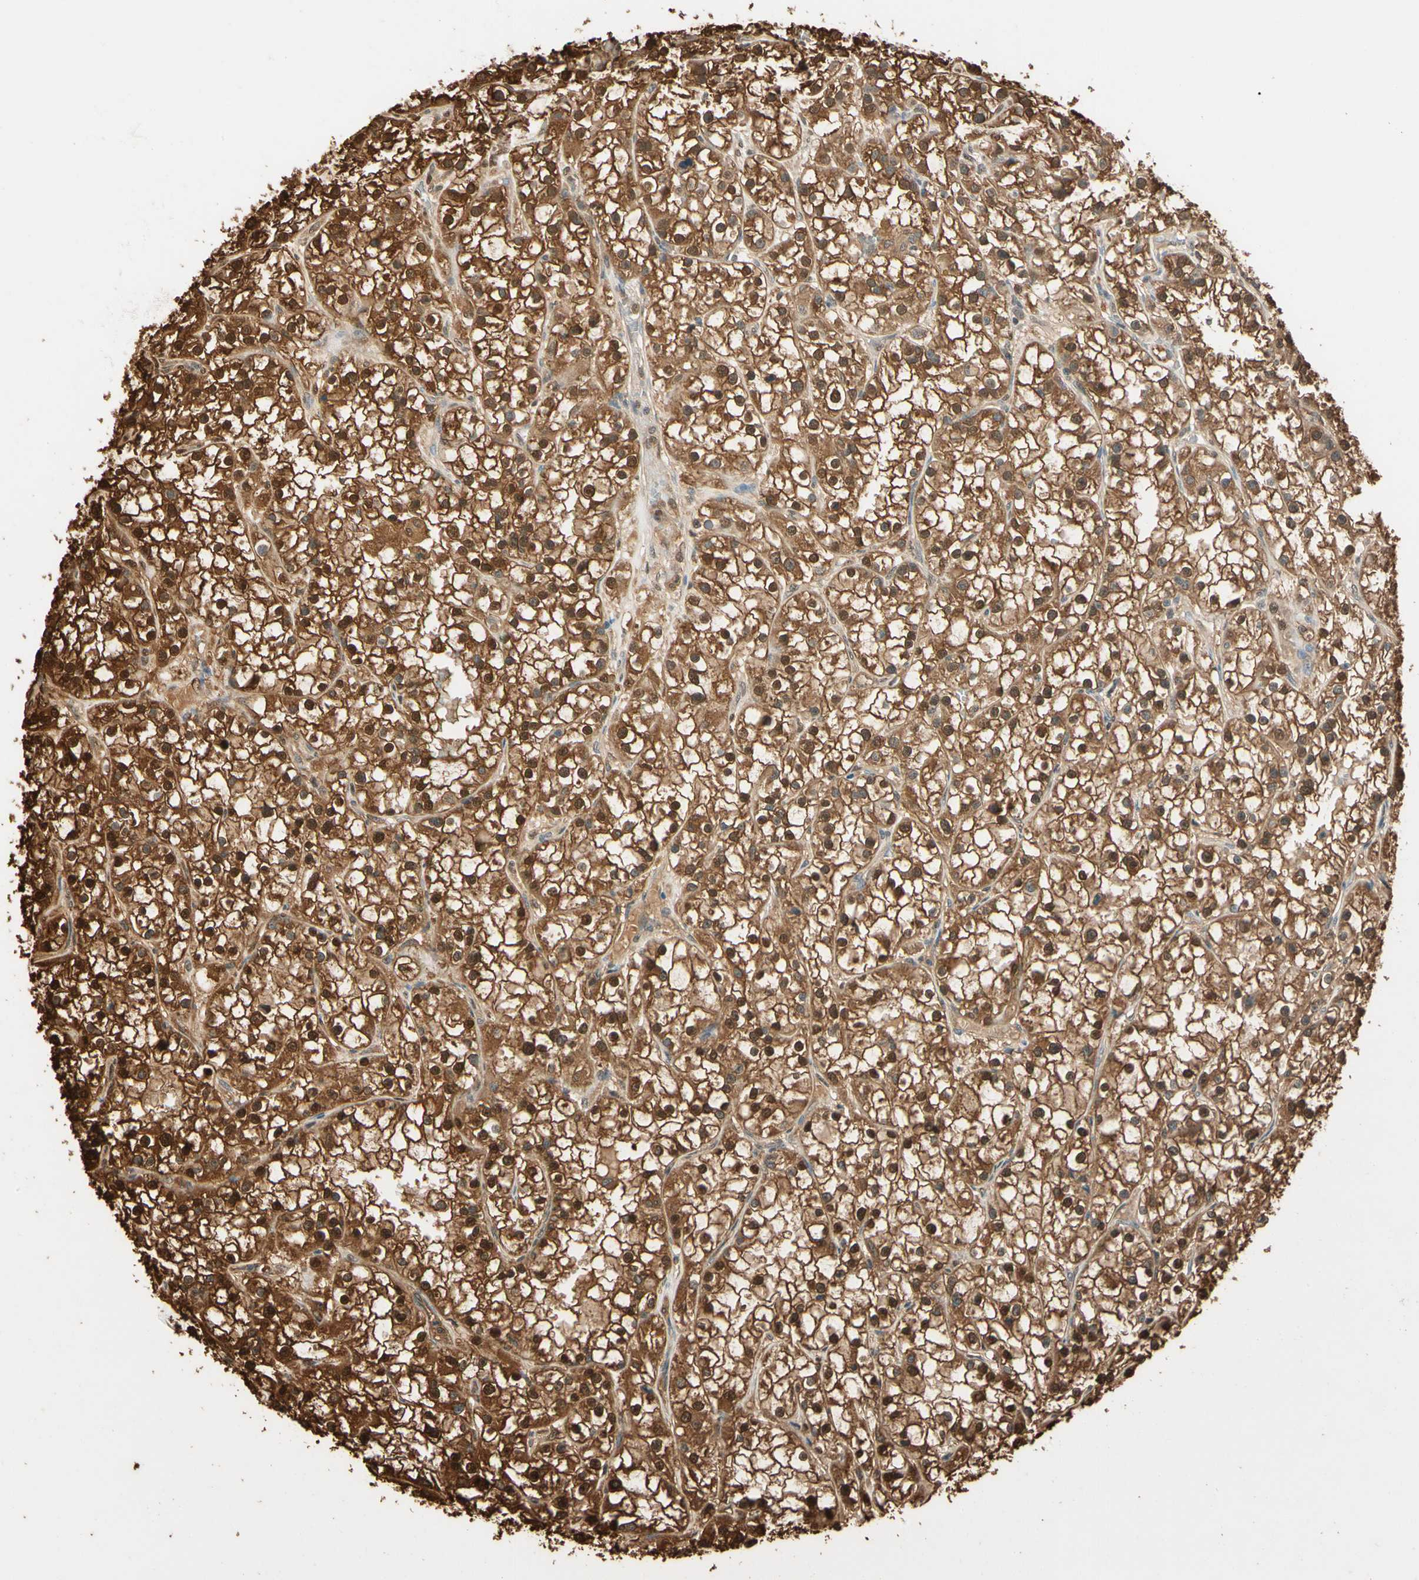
{"staining": {"intensity": "moderate", "quantity": ">75%", "location": "cytoplasmic/membranous,nuclear"}, "tissue": "renal cancer", "cell_type": "Tumor cells", "image_type": "cancer", "snomed": [{"axis": "morphology", "description": "Adenocarcinoma, NOS"}, {"axis": "topography", "description": "Kidney"}], "caption": "Immunohistochemistry (DAB (3,3'-diaminobenzidine)) staining of human adenocarcinoma (renal) reveals moderate cytoplasmic/membranous and nuclear protein positivity in approximately >75% of tumor cells.", "gene": "PNCK", "patient": {"sex": "female", "age": 52}}